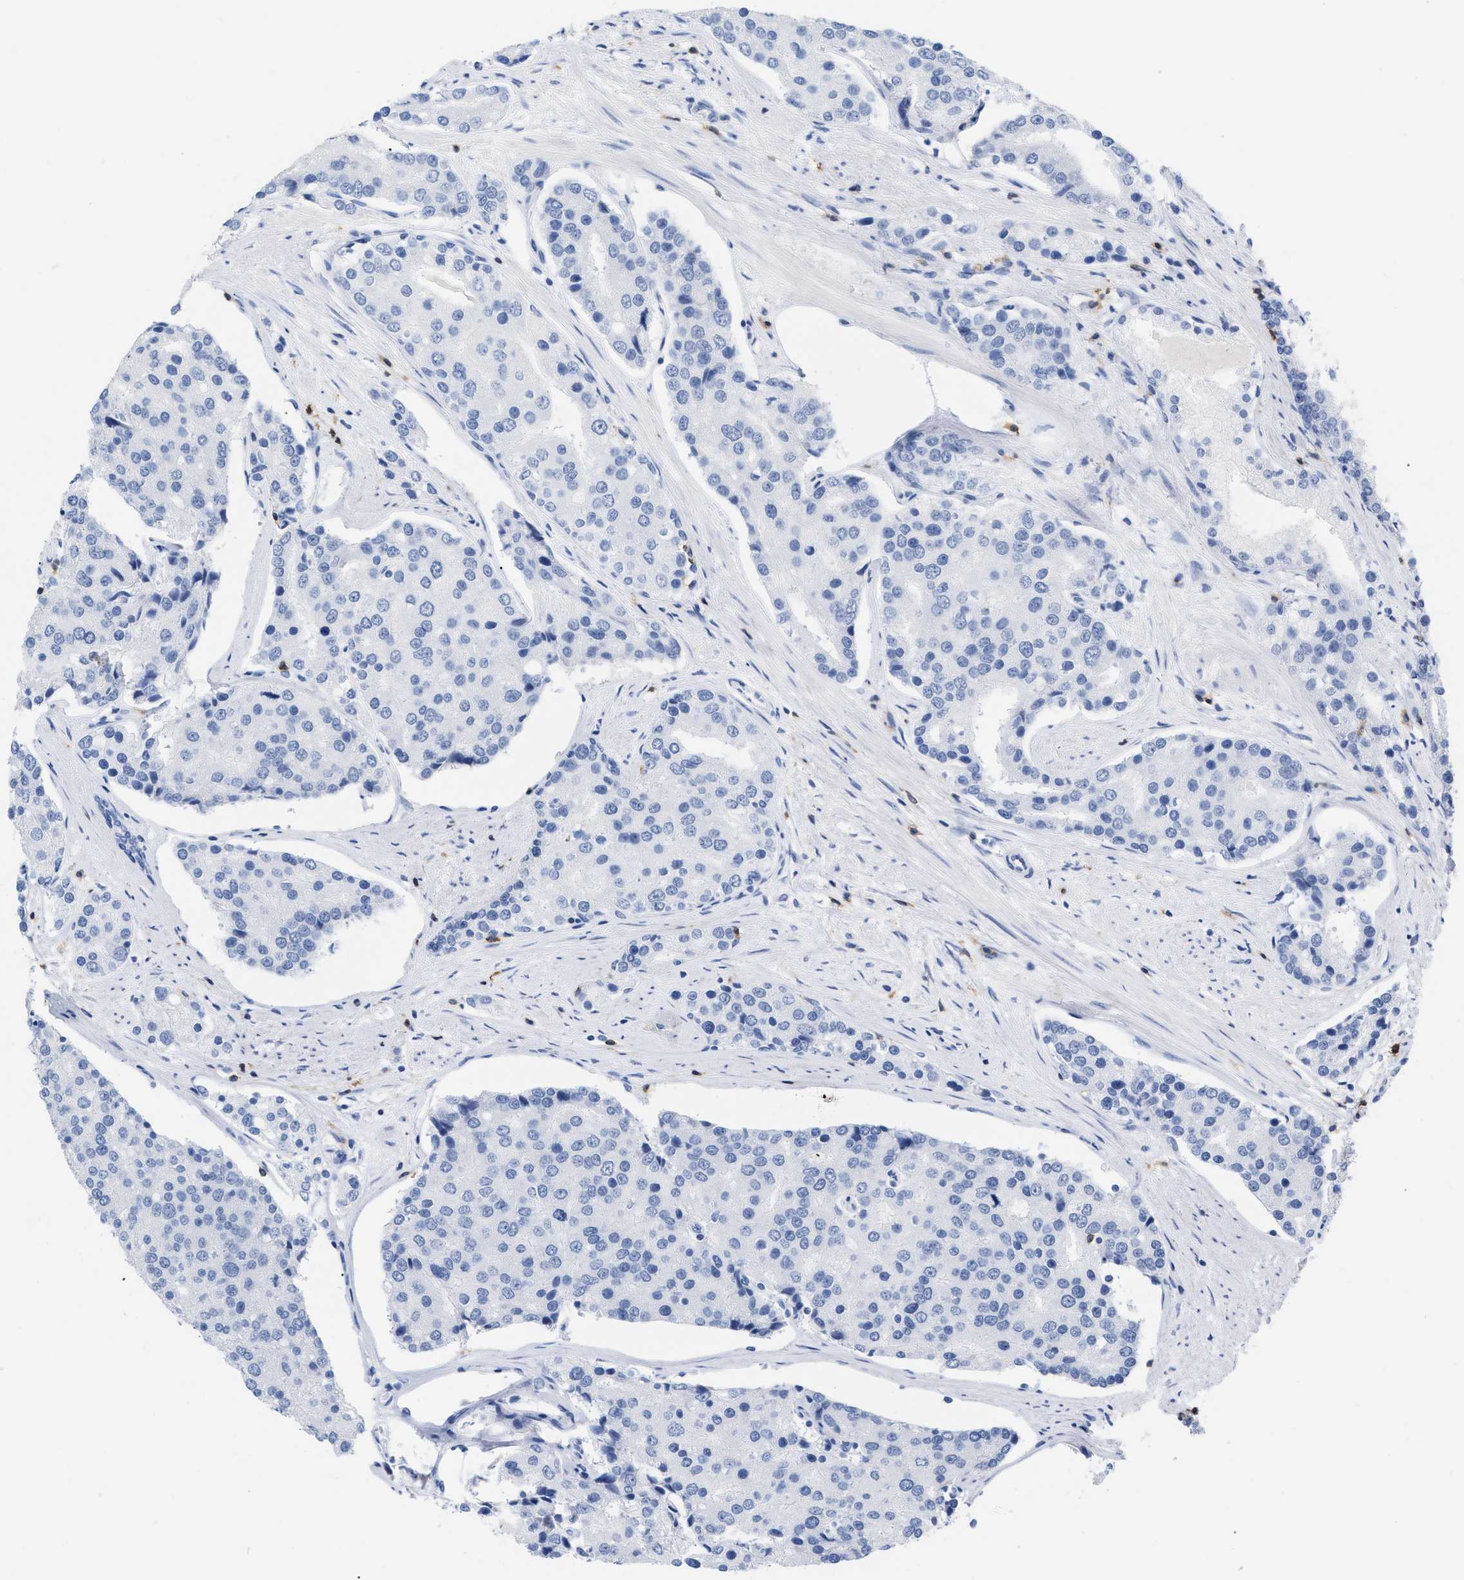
{"staining": {"intensity": "negative", "quantity": "none", "location": "none"}, "tissue": "prostate cancer", "cell_type": "Tumor cells", "image_type": "cancer", "snomed": [{"axis": "morphology", "description": "Adenocarcinoma, High grade"}, {"axis": "topography", "description": "Prostate"}], "caption": "Protein analysis of prostate high-grade adenocarcinoma demonstrates no significant staining in tumor cells.", "gene": "CD5", "patient": {"sex": "male", "age": 50}}